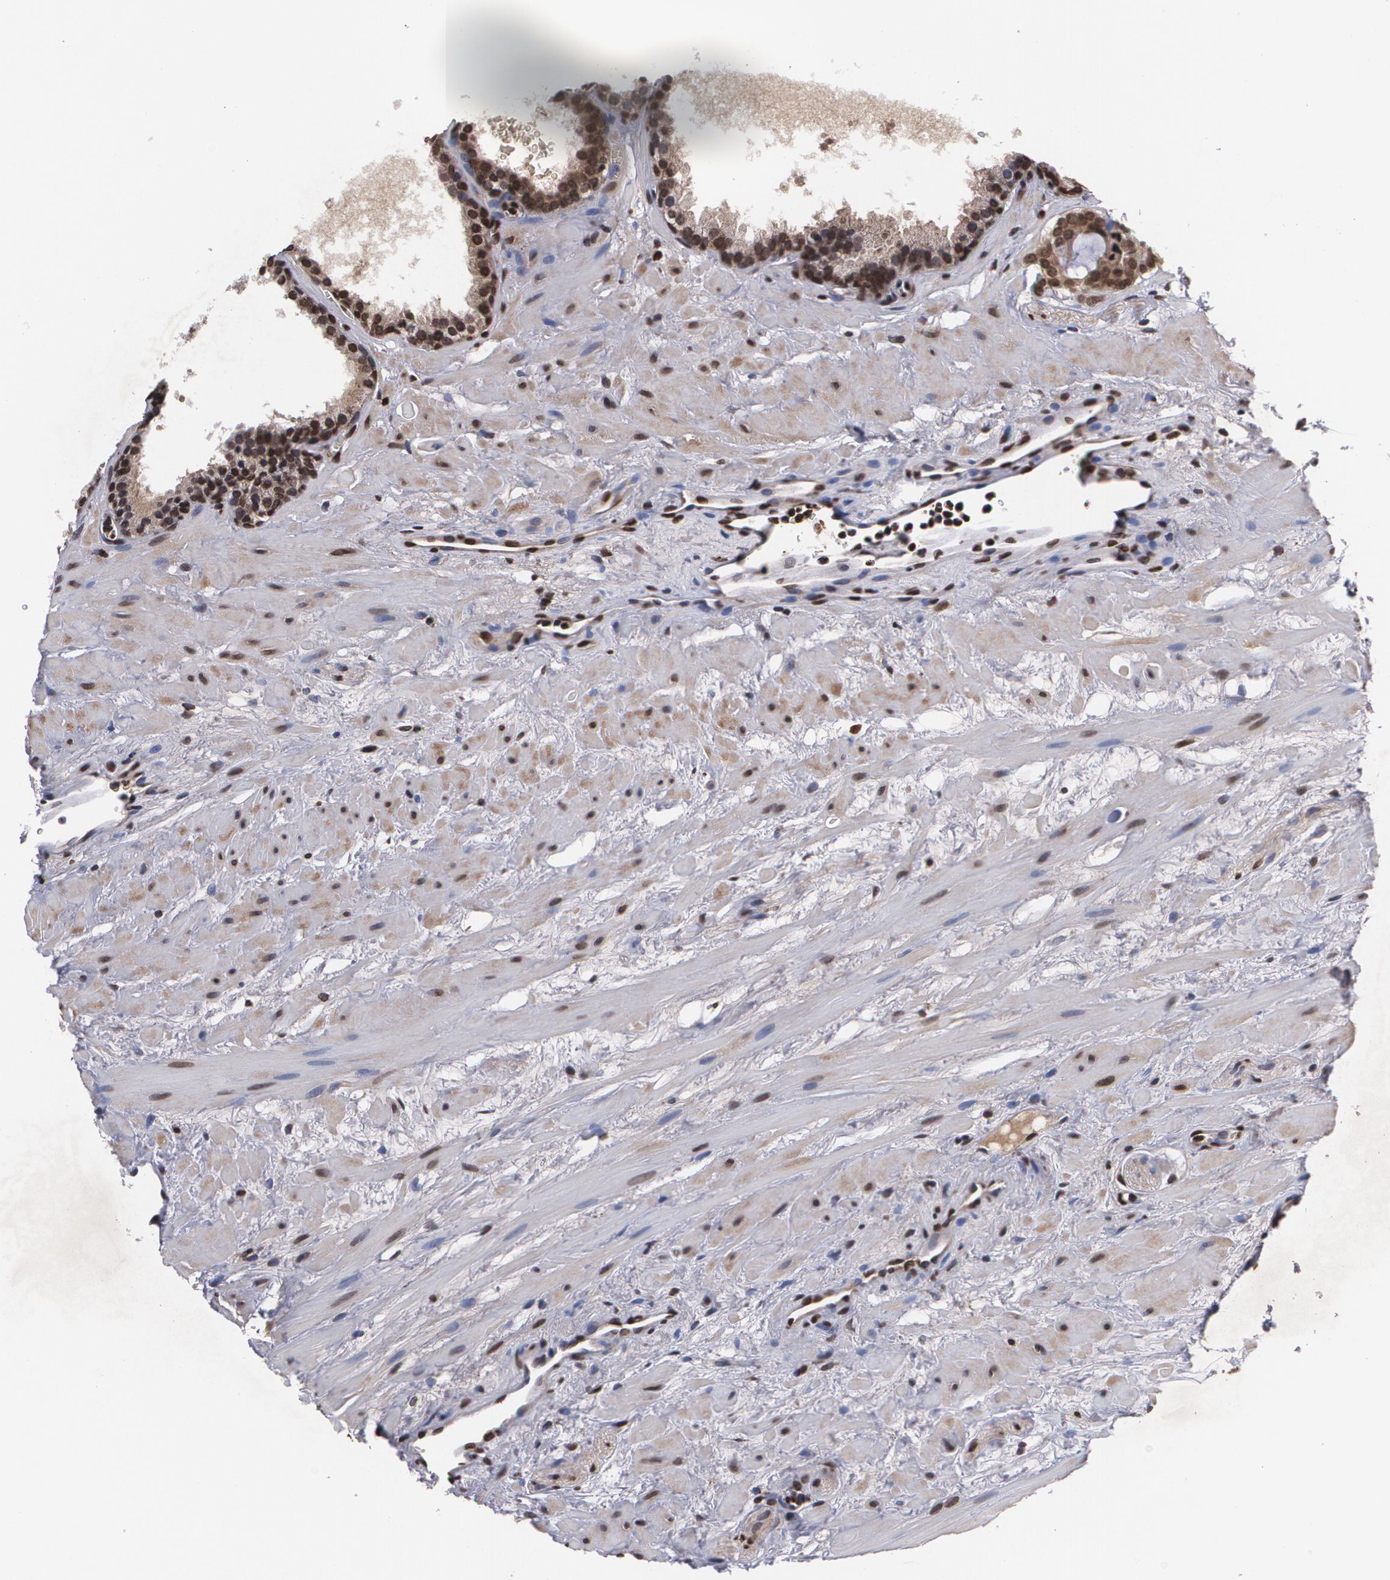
{"staining": {"intensity": "moderate", "quantity": ">75%", "location": "cytoplasmic/membranous,nuclear"}, "tissue": "prostate cancer", "cell_type": "Tumor cells", "image_type": "cancer", "snomed": [{"axis": "morphology", "description": "Adenocarcinoma, Low grade"}, {"axis": "topography", "description": "Prostate"}], "caption": "Moderate cytoplasmic/membranous and nuclear protein expression is seen in about >75% of tumor cells in prostate cancer. The staining was performed using DAB to visualize the protein expression in brown, while the nuclei were stained in blue with hematoxylin (Magnification: 20x).", "gene": "MVP", "patient": {"sex": "male", "age": 57}}